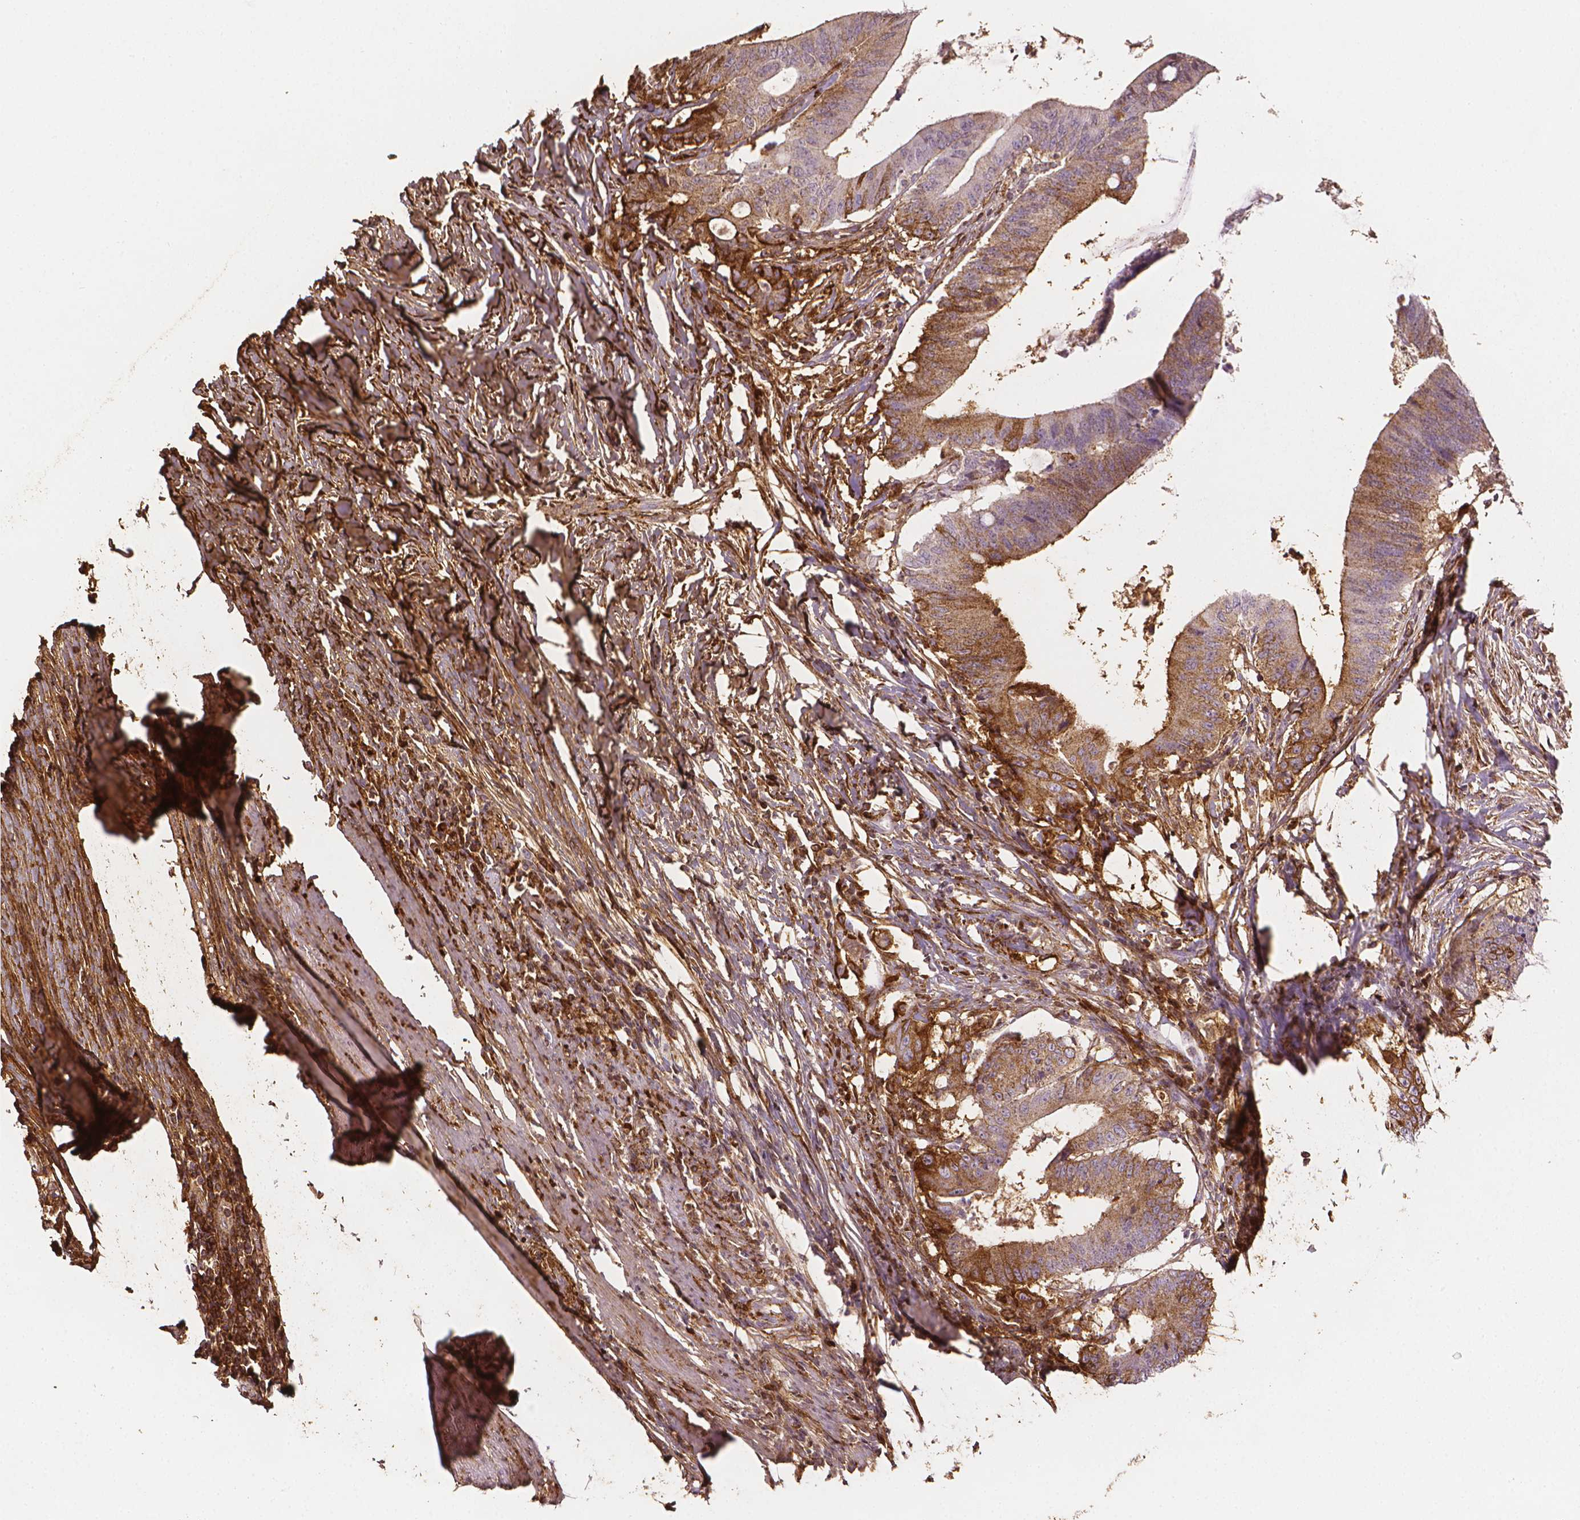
{"staining": {"intensity": "moderate", "quantity": "25%-75%", "location": "cytoplasmic/membranous"}, "tissue": "colorectal cancer", "cell_type": "Tumor cells", "image_type": "cancer", "snomed": [{"axis": "morphology", "description": "Adenocarcinoma, NOS"}, {"axis": "topography", "description": "Colon"}], "caption": "A brown stain highlights moderate cytoplasmic/membranous positivity of a protein in human colorectal cancer (adenocarcinoma) tumor cells.", "gene": "DCN", "patient": {"sex": "female", "age": 43}}